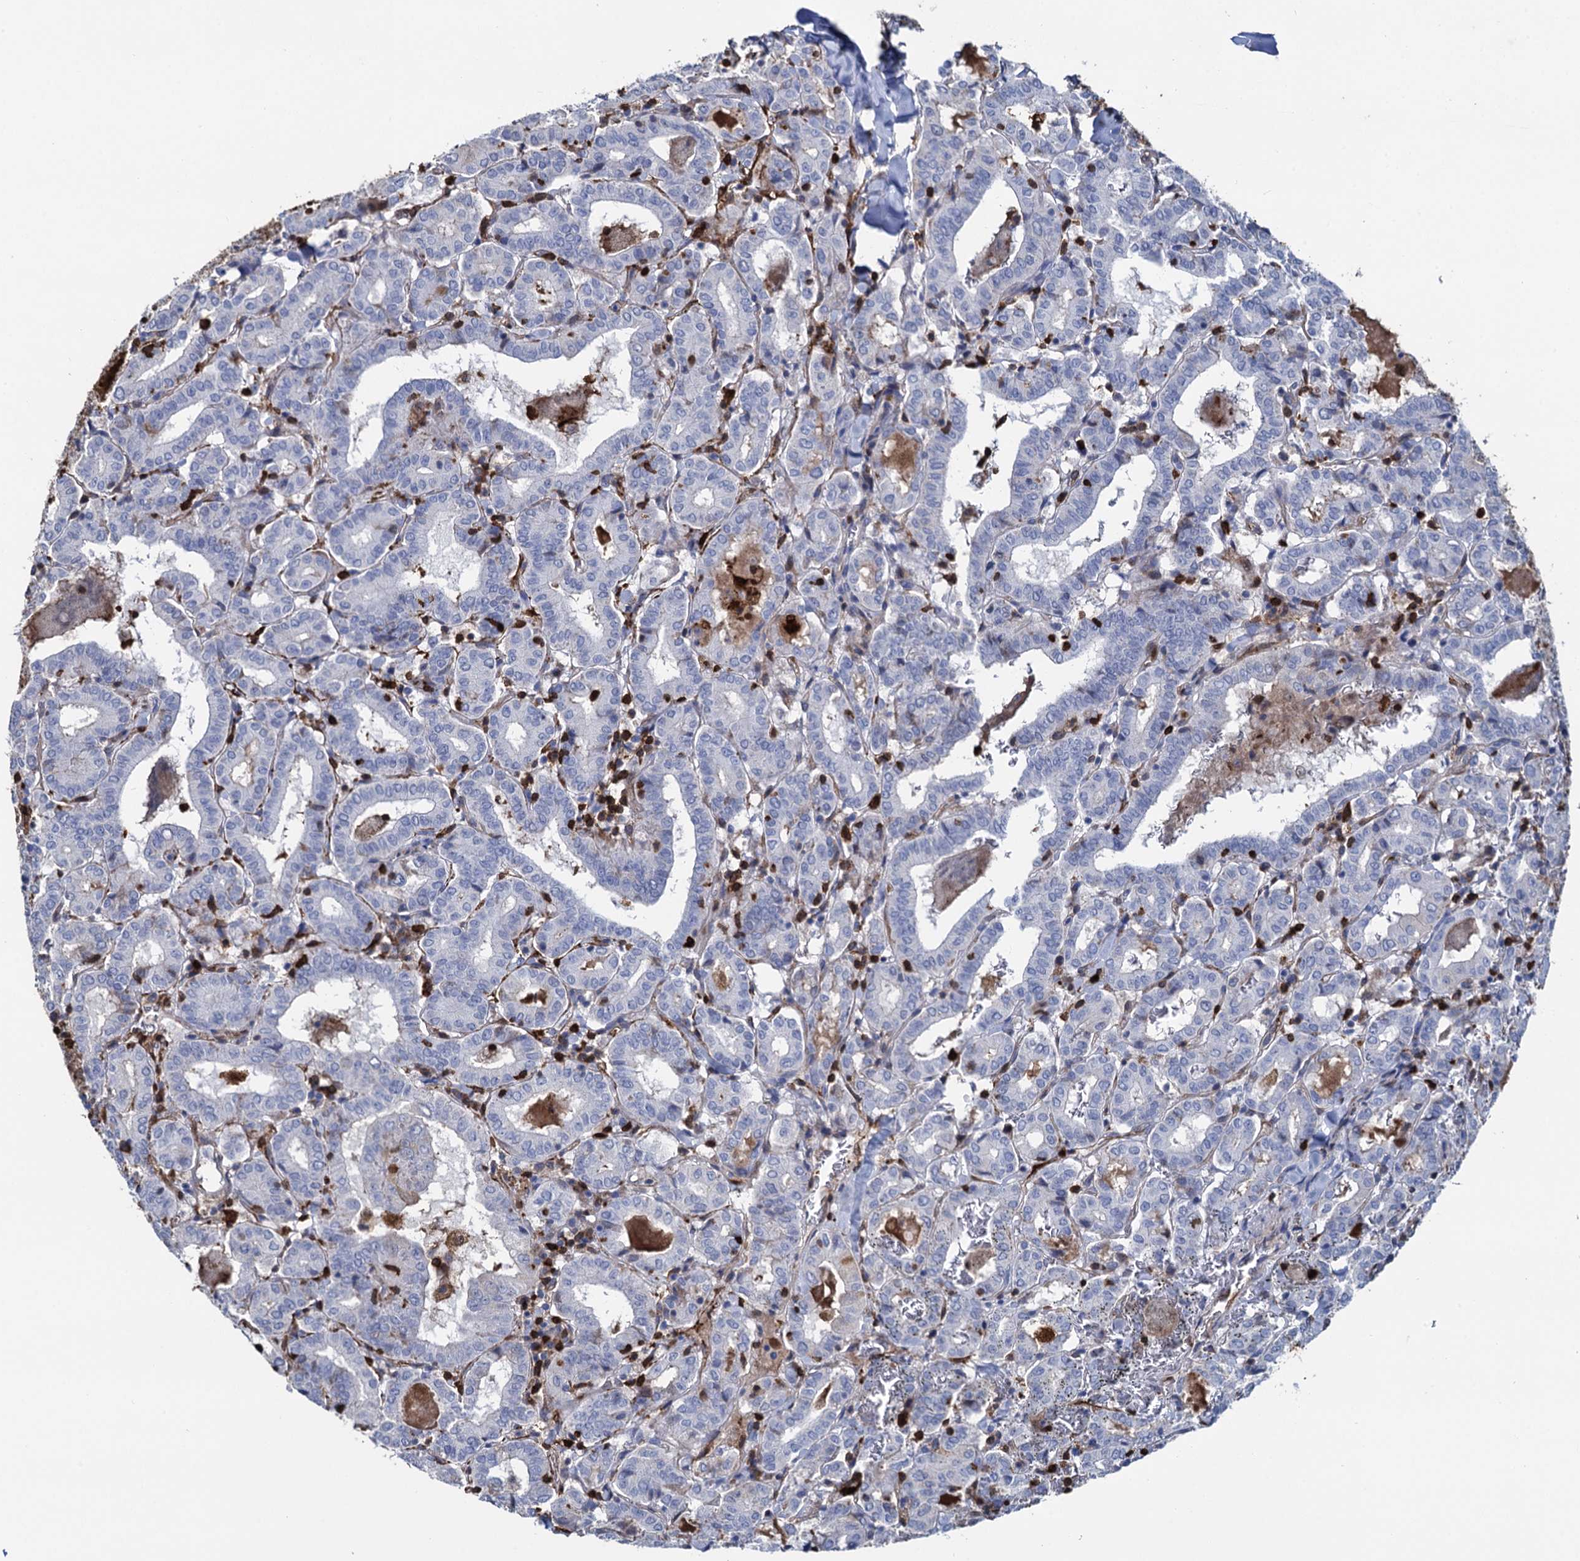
{"staining": {"intensity": "negative", "quantity": "none", "location": "none"}, "tissue": "thyroid cancer", "cell_type": "Tumor cells", "image_type": "cancer", "snomed": [{"axis": "morphology", "description": "Papillary adenocarcinoma, NOS"}, {"axis": "topography", "description": "Thyroid gland"}], "caption": "High power microscopy micrograph of an immunohistochemistry image of papillary adenocarcinoma (thyroid), revealing no significant expression in tumor cells.", "gene": "FABP5", "patient": {"sex": "female", "age": 72}}